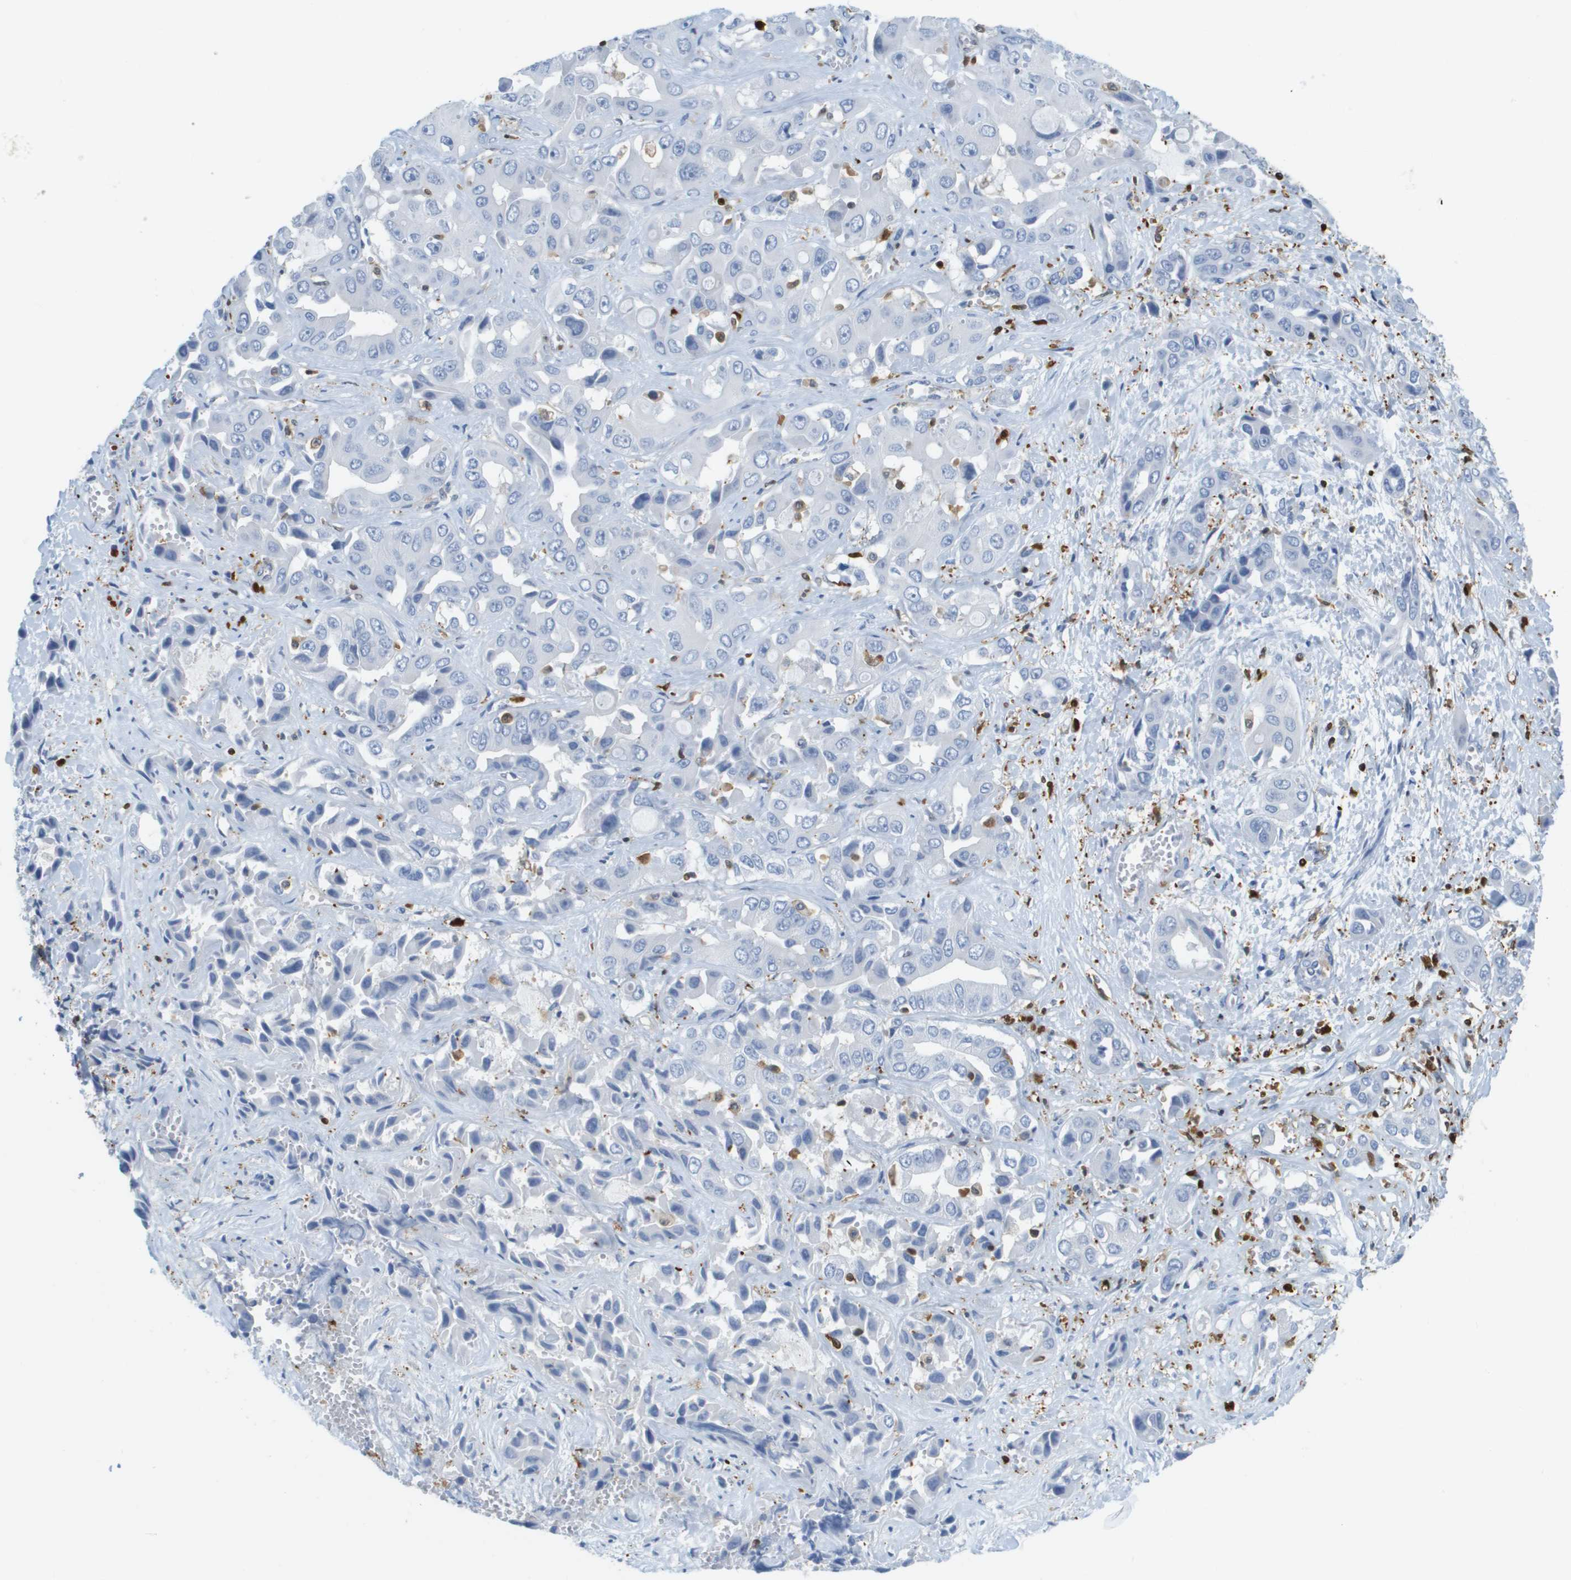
{"staining": {"intensity": "negative", "quantity": "none", "location": "none"}, "tissue": "liver cancer", "cell_type": "Tumor cells", "image_type": "cancer", "snomed": [{"axis": "morphology", "description": "Cholangiocarcinoma"}, {"axis": "topography", "description": "Liver"}], "caption": "The photomicrograph reveals no significant expression in tumor cells of liver cancer.", "gene": "DOCK5", "patient": {"sex": "female", "age": 52}}